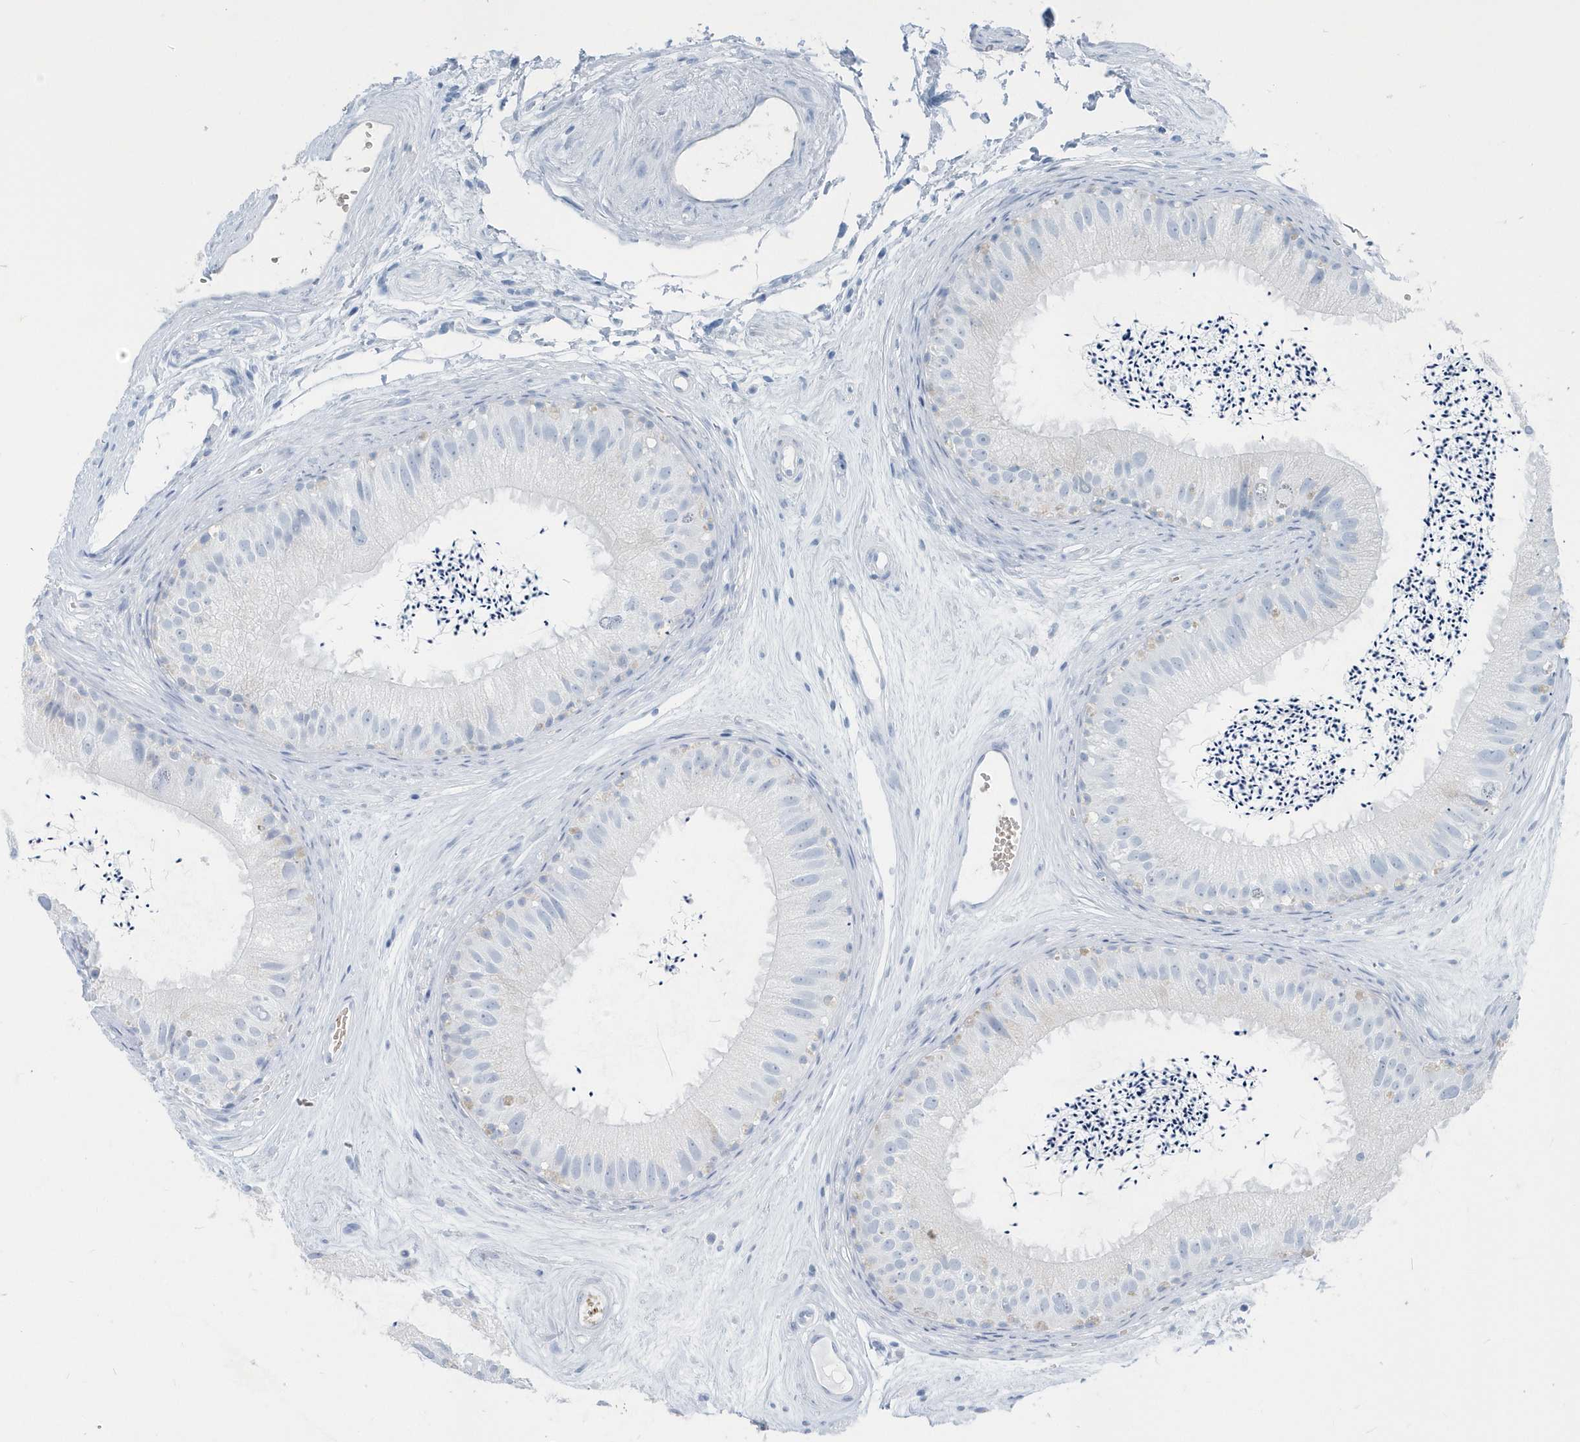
{"staining": {"intensity": "negative", "quantity": "none", "location": "none"}, "tissue": "epididymis", "cell_type": "Glandular cells", "image_type": "normal", "snomed": [{"axis": "morphology", "description": "Normal tissue, NOS"}, {"axis": "topography", "description": "Epididymis"}], "caption": "Unremarkable epididymis was stained to show a protein in brown. There is no significant staining in glandular cells. (Brightfield microscopy of DAB (3,3'-diaminobenzidine) immunohistochemistry (IHC) at high magnification).", "gene": "HBA2", "patient": {"sex": "male", "age": 77}}